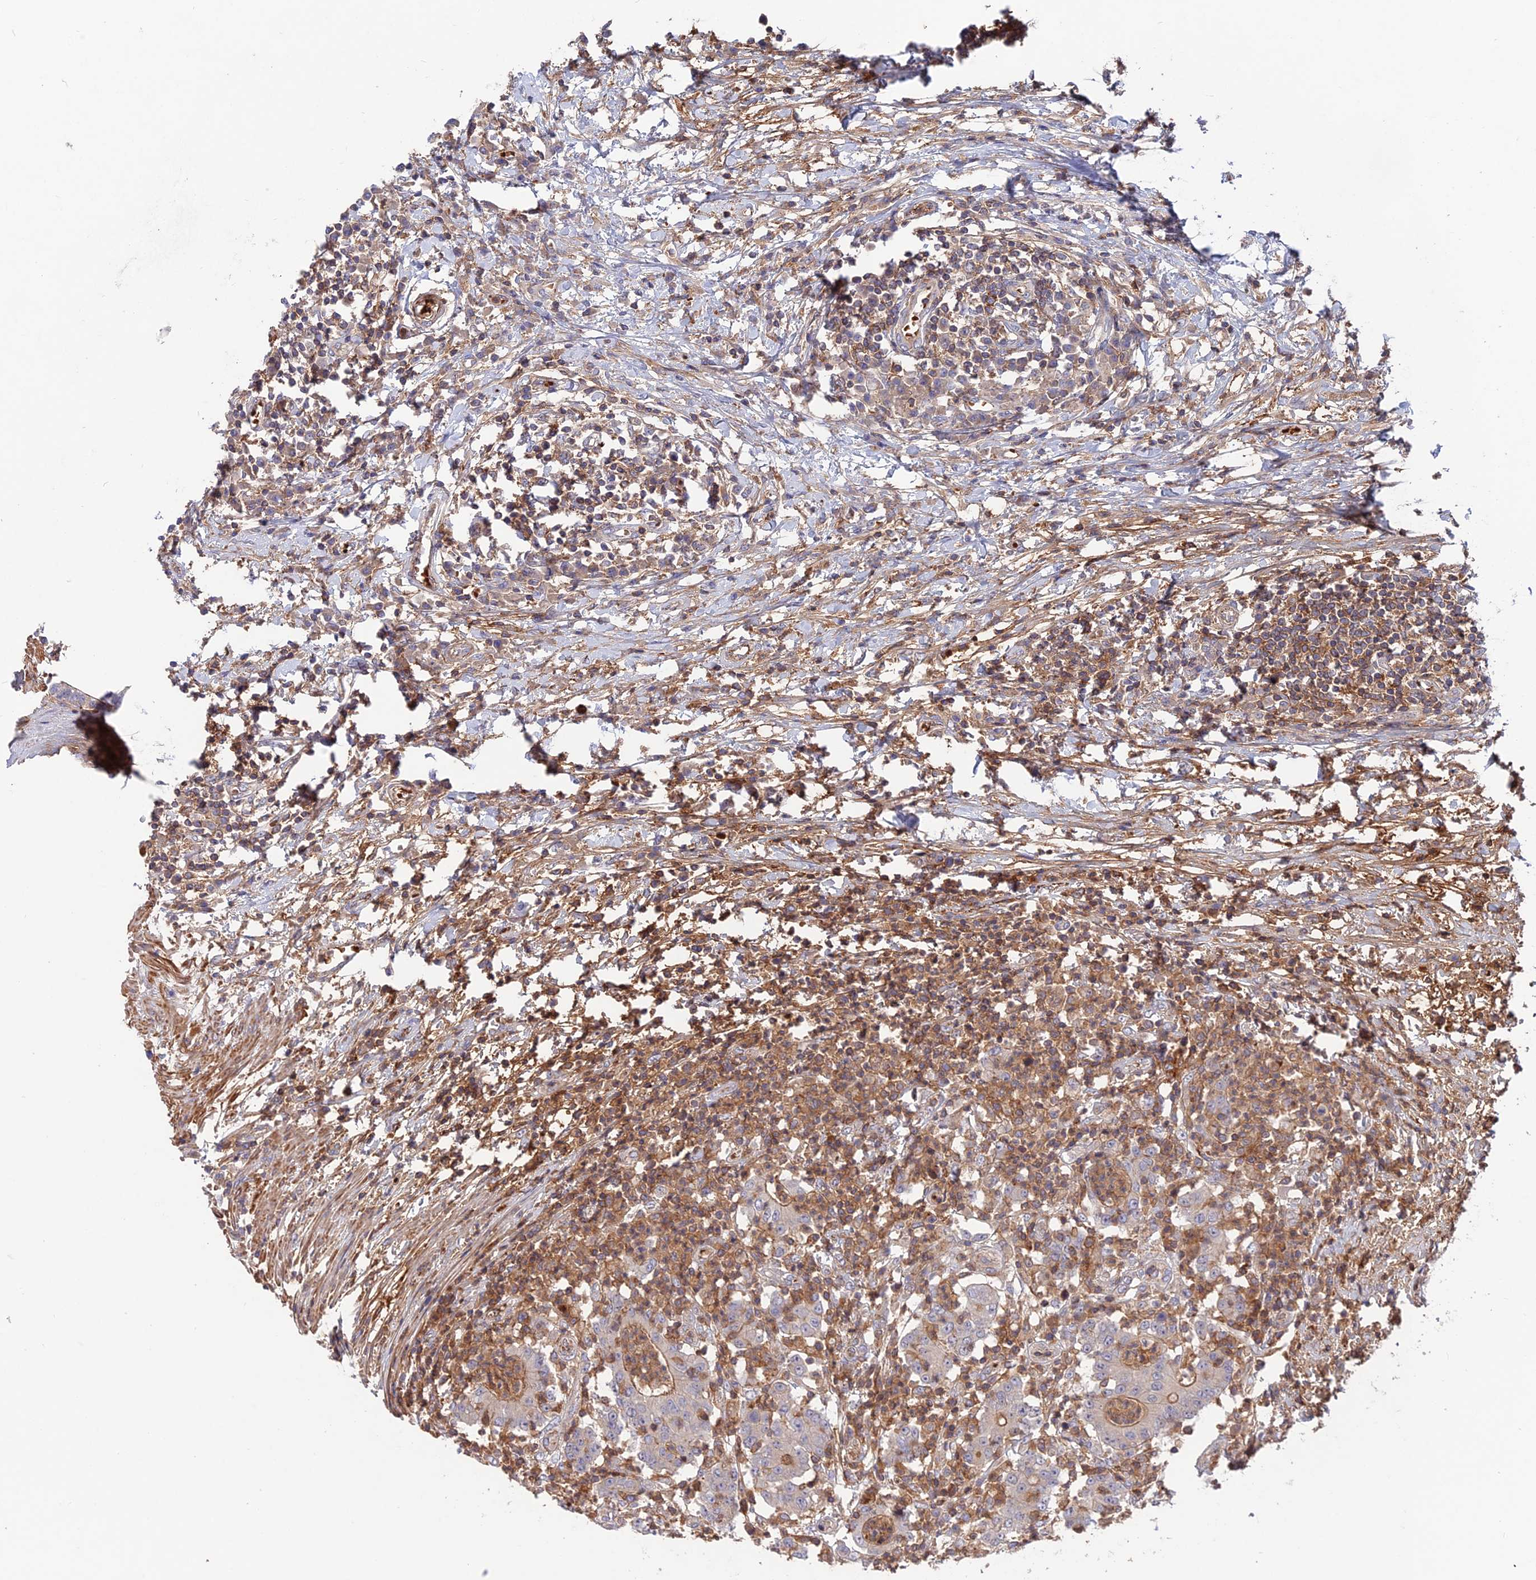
{"staining": {"intensity": "weak", "quantity": "<25%", "location": "cytoplasmic/membranous"}, "tissue": "colorectal cancer", "cell_type": "Tumor cells", "image_type": "cancer", "snomed": [{"axis": "morphology", "description": "Adenocarcinoma, NOS"}, {"axis": "topography", "description": "Colon"}], "caption": "Tumor cells are negative for protein expression in human colorectal cancer.", "gene": "CPNE7", "patient": {"sex": "male", "age": 83}}